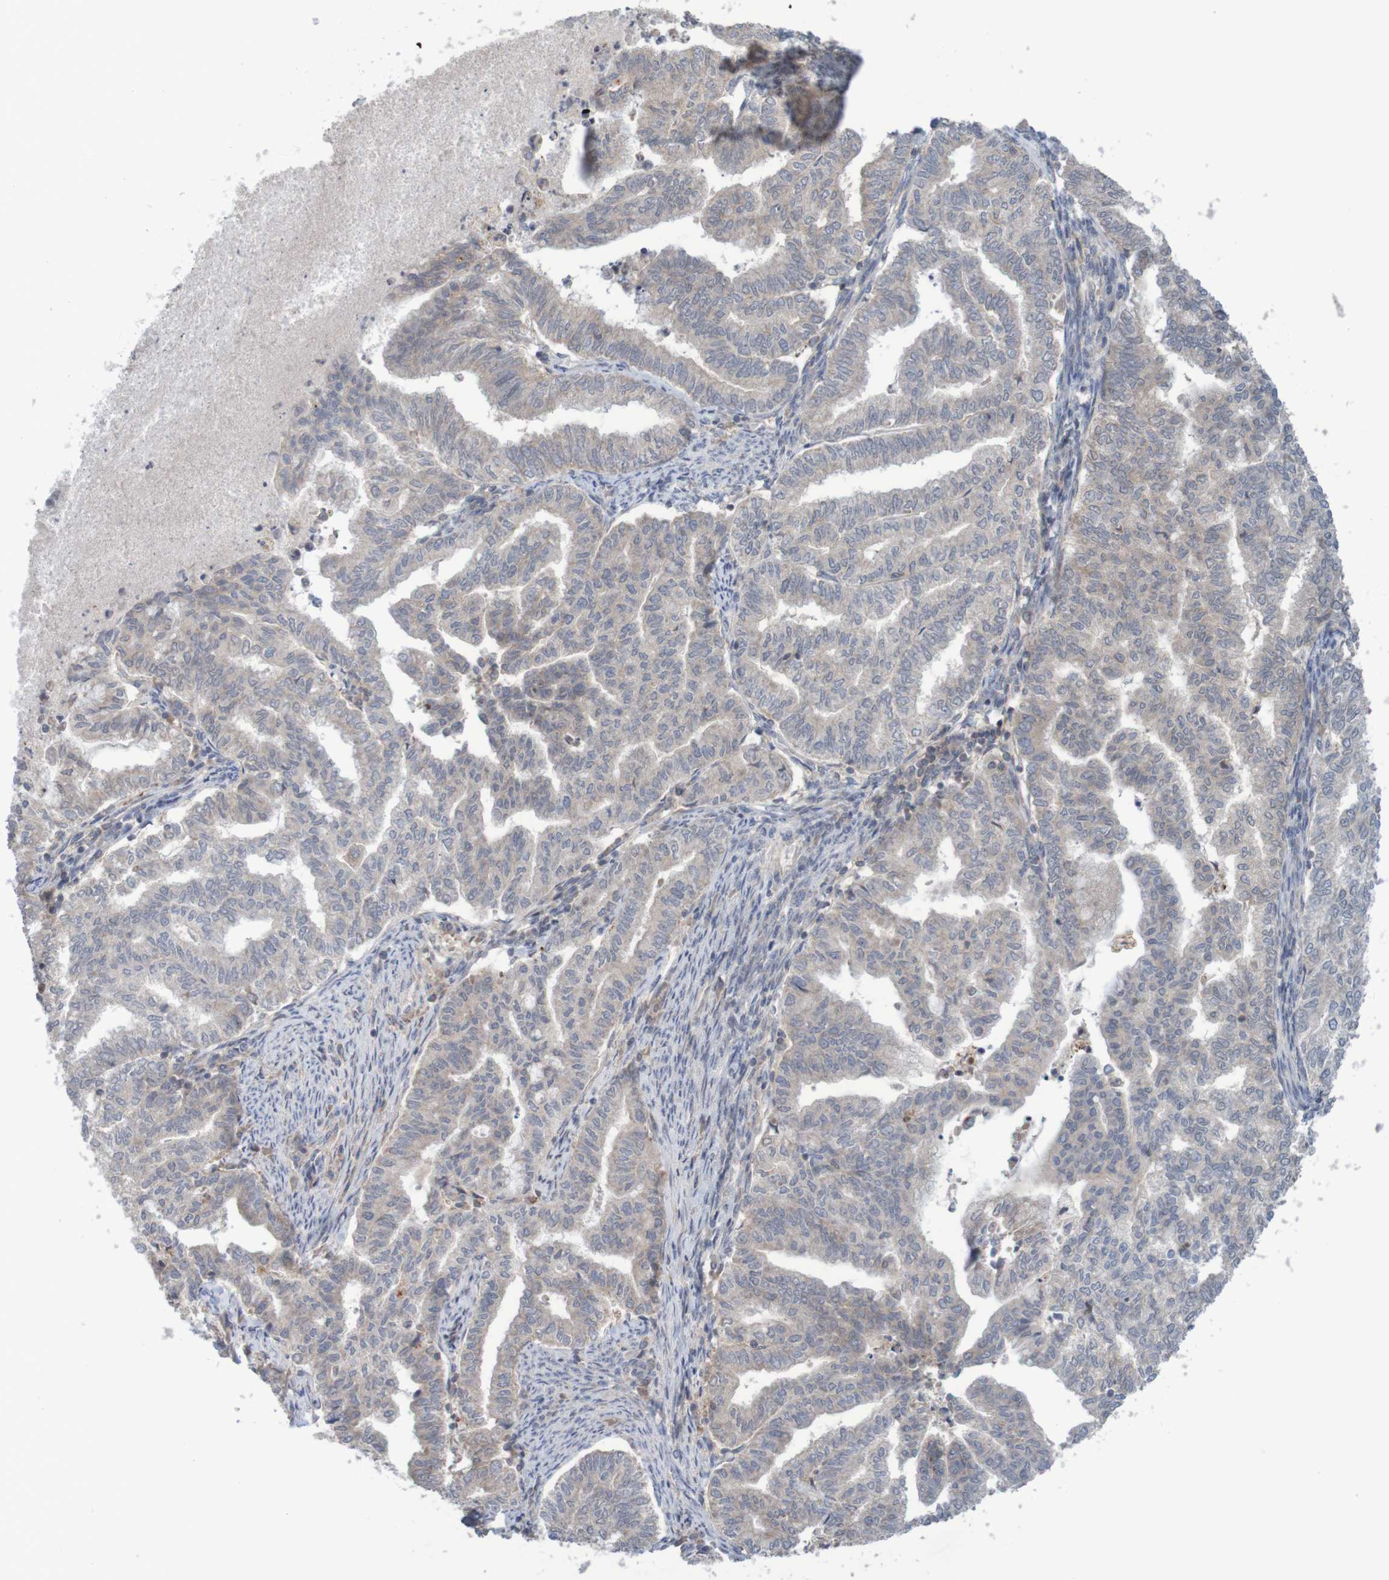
{"staining": {"intensity": "weak", "quantity": "<25%", "location": "cytoplasmic/membranous"}, "tissue": "endometrial cancer", "cell_type": "Tumor cells", "image_type": "cancer", "snomed": [{"axis": "morphology", "description": "Adenocarcinoma, NOS"}, {"axis": "topography", "description": "Endometrium"}], "caption": "This micrograph is of endometrial adenocarcinoma stained with IHC to label a protein in brown with the nuclei are counter-stained blue. There is no positivity in tumor cells. (DAB (3,3'-diaminobenzidine) immunohistochemistry visualized using brightfield microscopy, high magnification).", "gene": "ANKK1", "patient": {"sex": "female", "age": 79}}